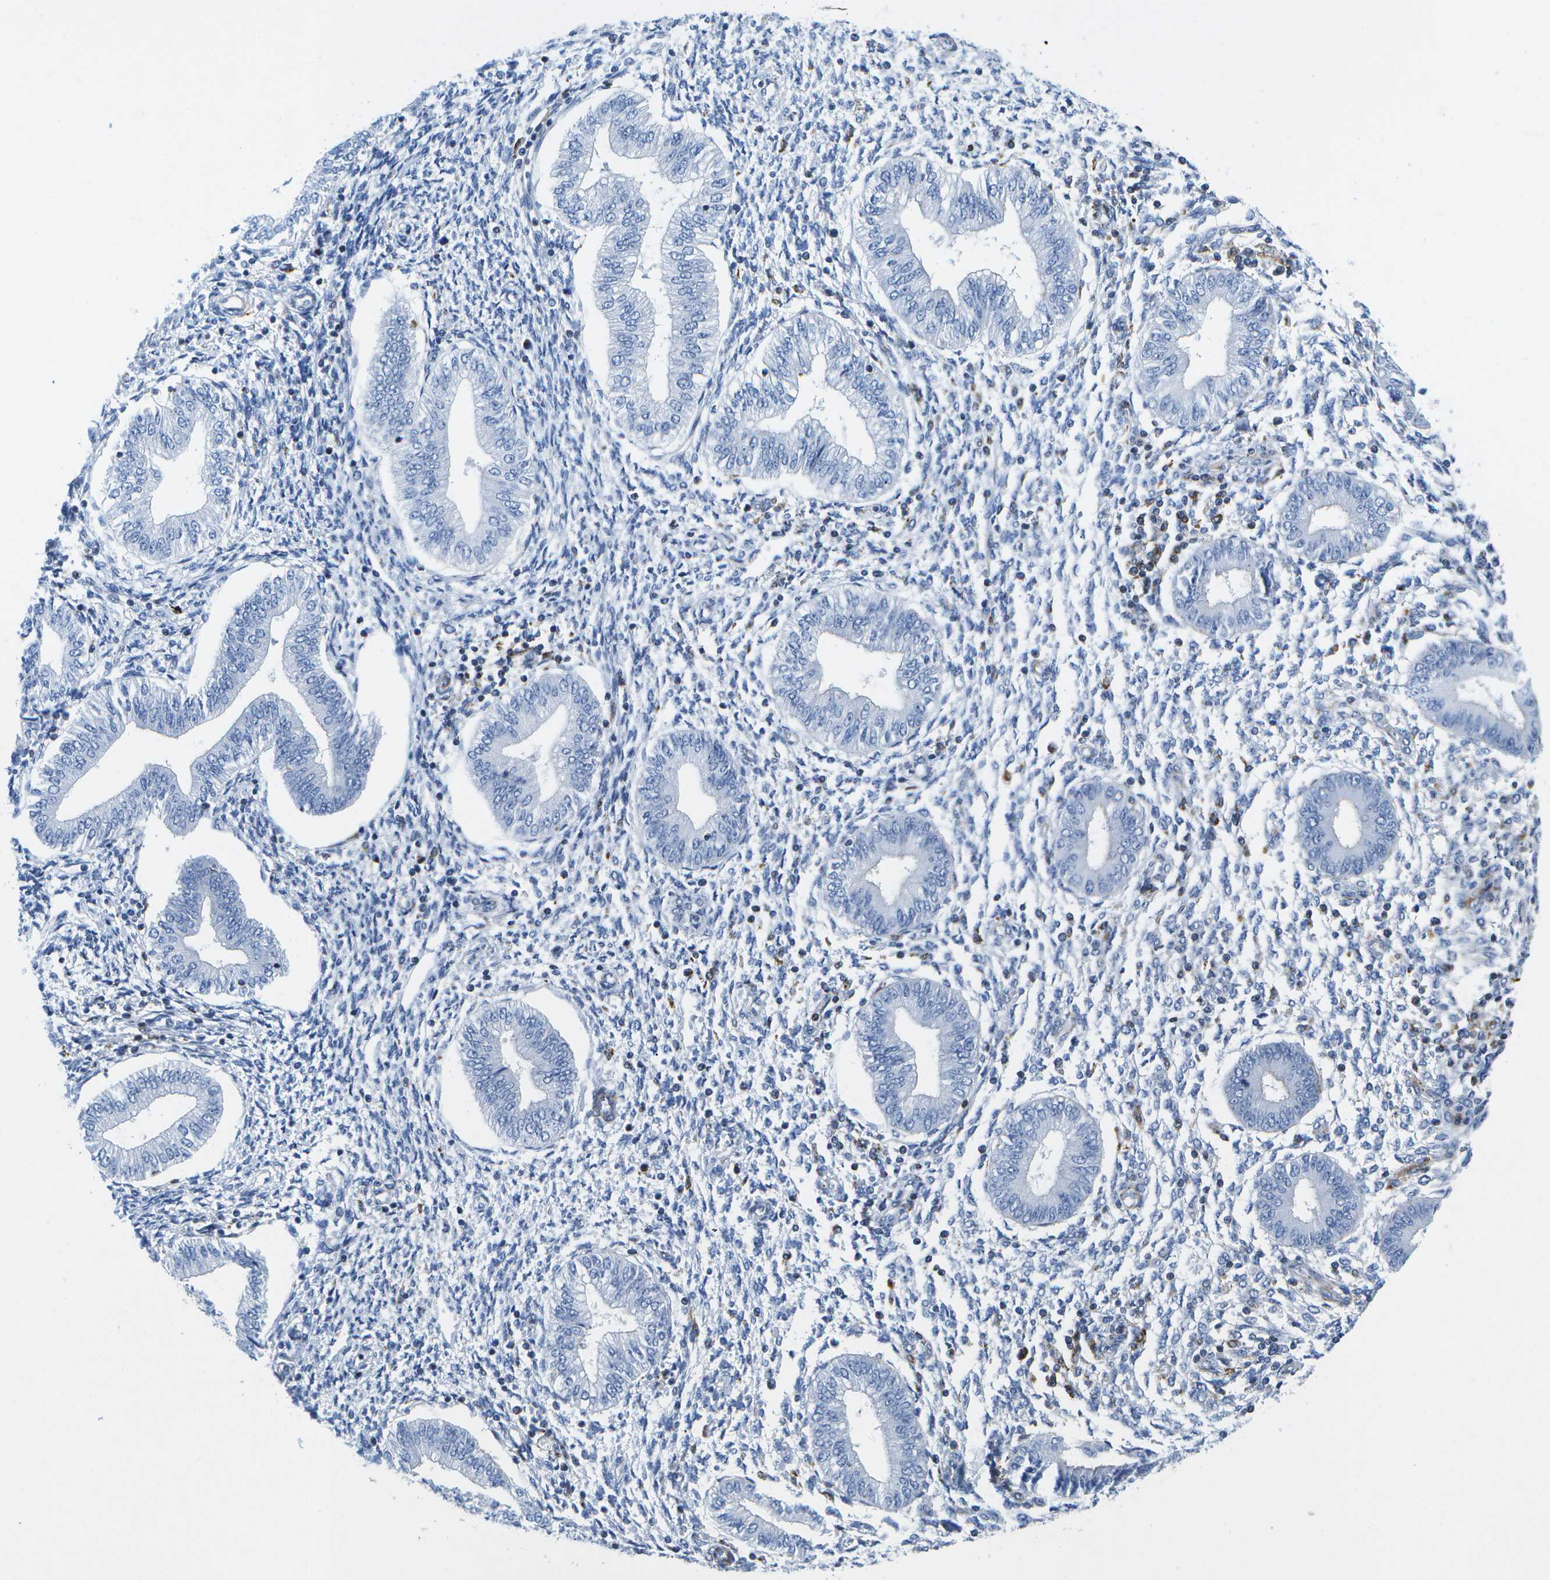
{"staining": {"intensity": "negative", "quantity": "none", "location": "none"}, "tissue": "endometrium", "cell_type": "Cells in endometrial stroma", "image_type": "normal", "snomed": [{"axis": "morphology", "description": "Normal tissue, NOS"}, {"axis": "topography", "description": "Endometrium"}], "caption": "Protein analysis of normal endometrium demonstrates no significant expression in cells in endometrial stroma.", "gene": "ADGRG6", "patient": {"sex": "female", "age": 50}}